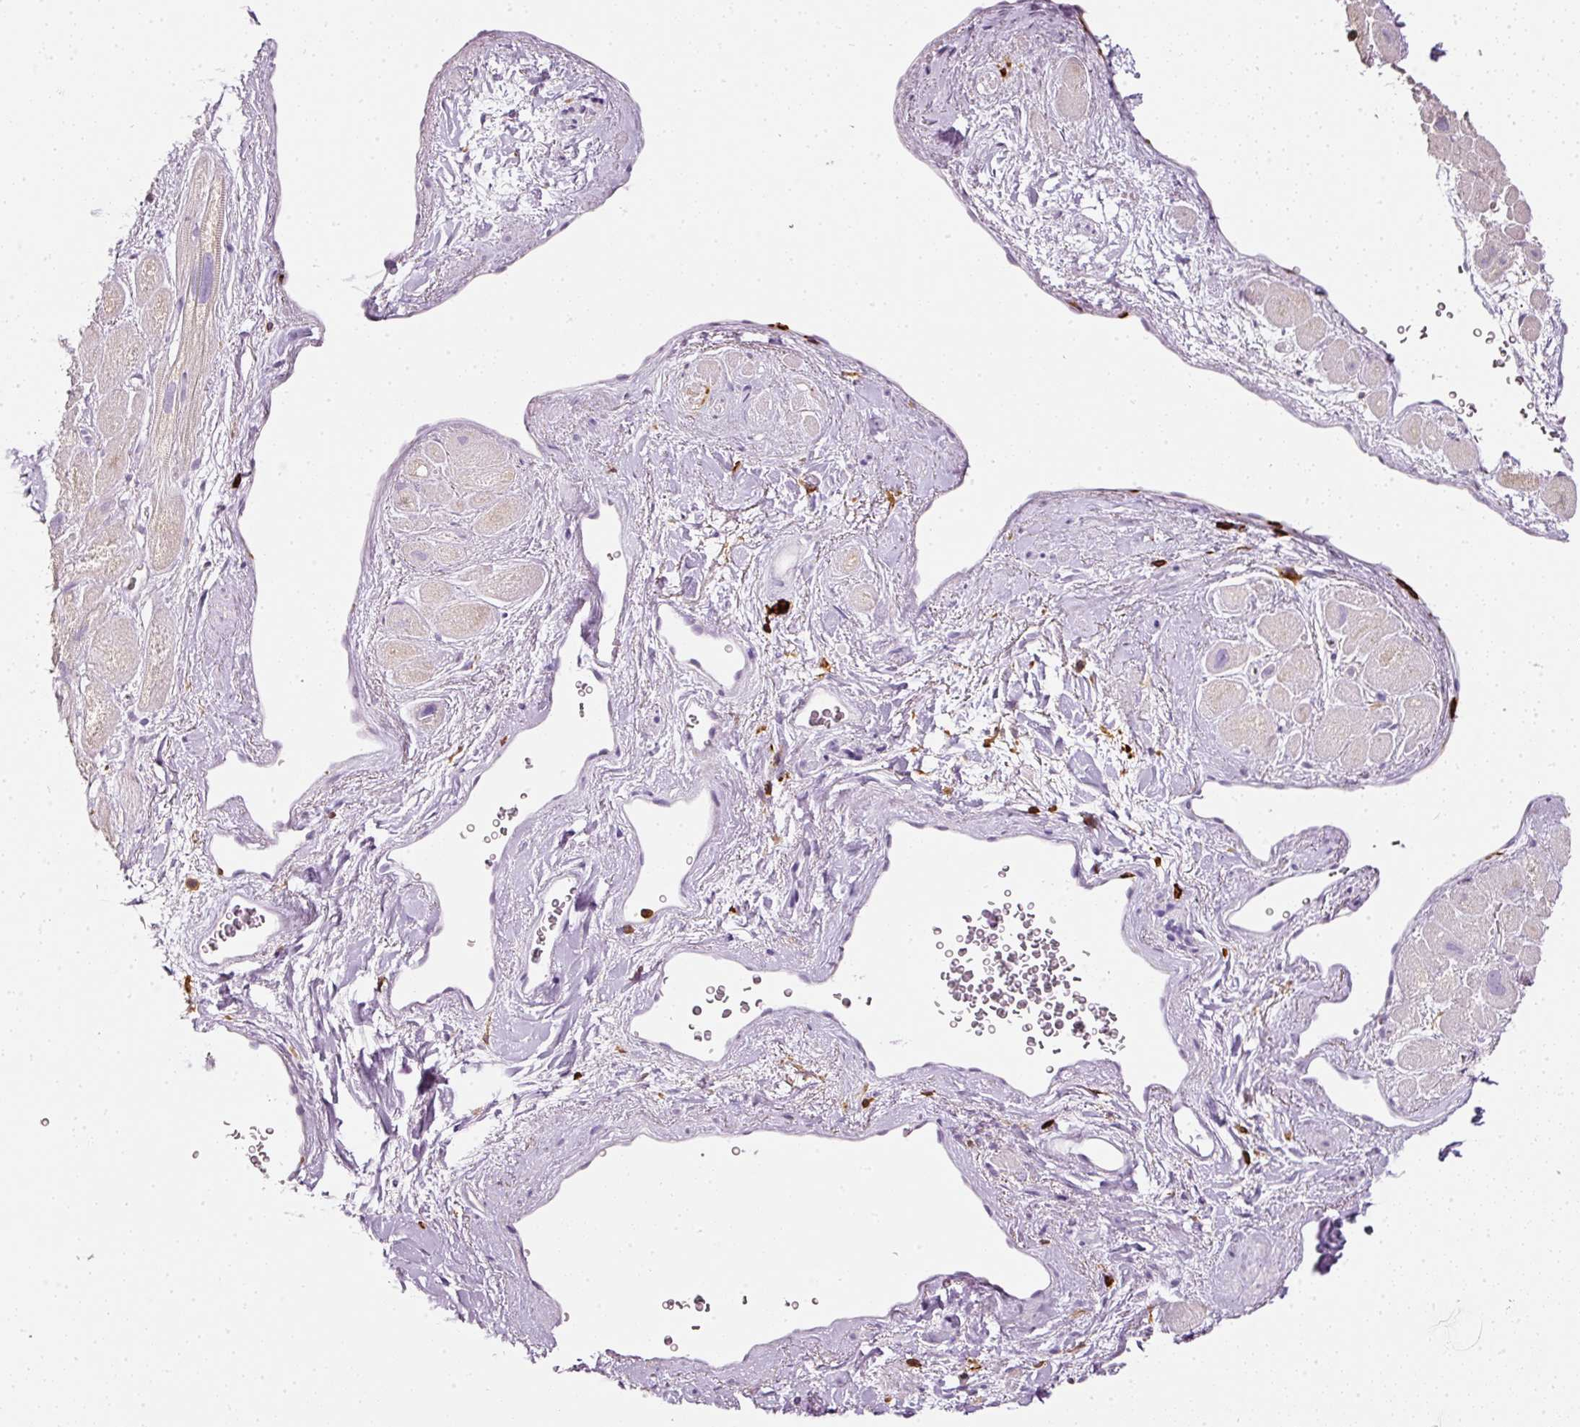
{"staining": {"intensity": "moderate", "quantity": "25%-75%", "location": "cytoplasmic/membranous"}, "tissue": "heart muscle", "cell_type": "Cardiomyocytes", "image_type": "normal", "snomed": [{"axis": "morphology", "description": "Normal tissue, NOS"}, {"axis": "topography", "description": "Heart"}], "caption": "Immunohistochemistry of benign heart muscle reveals medium levels of moderate cytoplasmic/membranous expression in about 25%-75% of cardiomyocytes.", "gene": "EVL", "patient": {"sex": "male", "age": 49}}